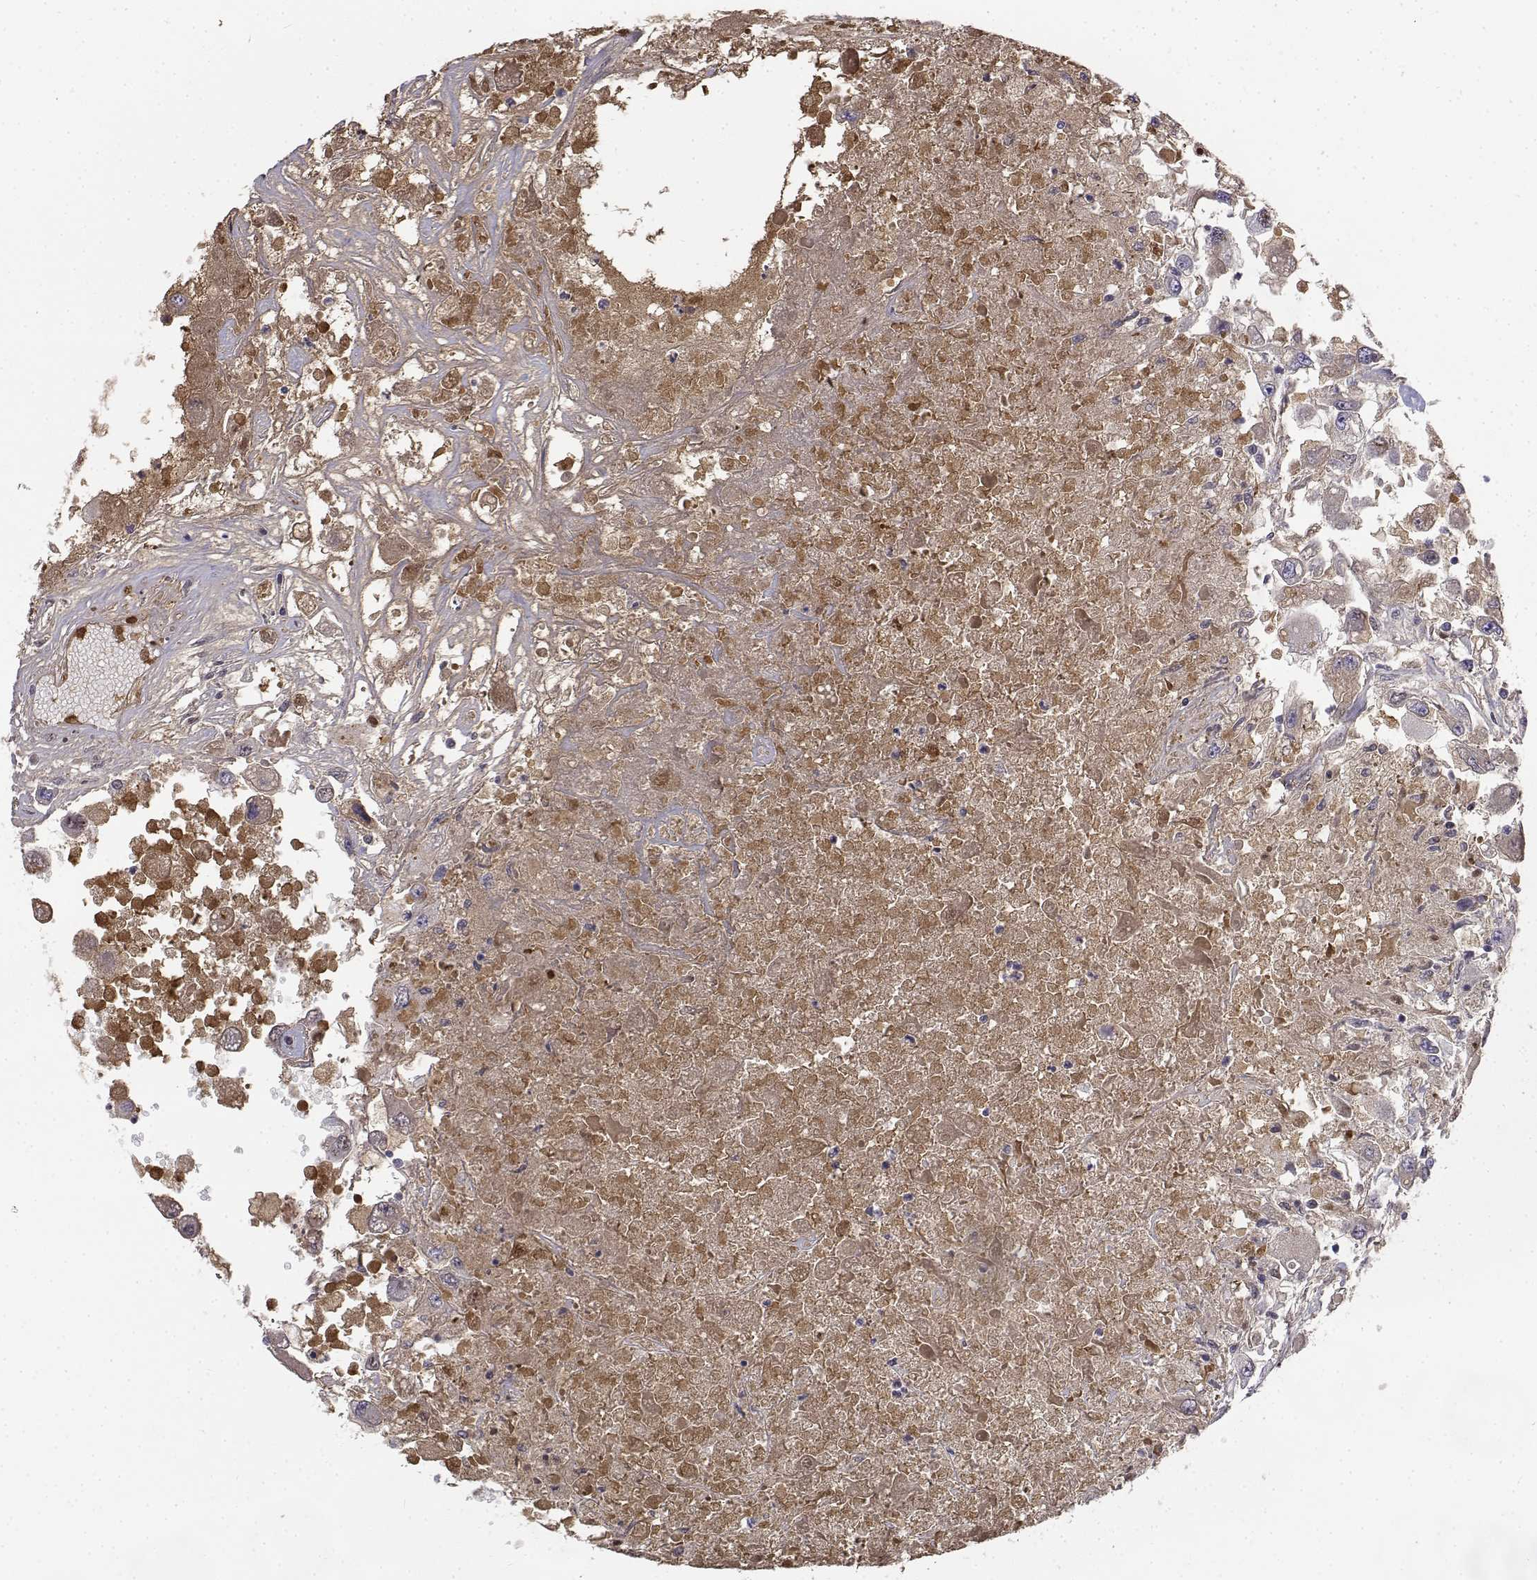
{"staining": {"intensity": "negative", "quantity": "none", "location": "none"}, "tissue": "renal cancer", "cell_type": "Tumor cells", "image_type": "cancer", "snomed": [{"axis": "morphology", "description": "Adenocarcinoma, NOS"}, {"axis": "topography", "description": "Kidney"}], "caption": "Tumor cells are negative for brown protein staining in renal cancer. The staining was performed using DAB (3,3'-diaminobenzidine) to visualize the protein expression in brown, while the nuclei were stained in blue with hematoxylin (Magnification: 20x).", "gene": "ITGA7", "patient": {"sex": "female", "age": 67}}